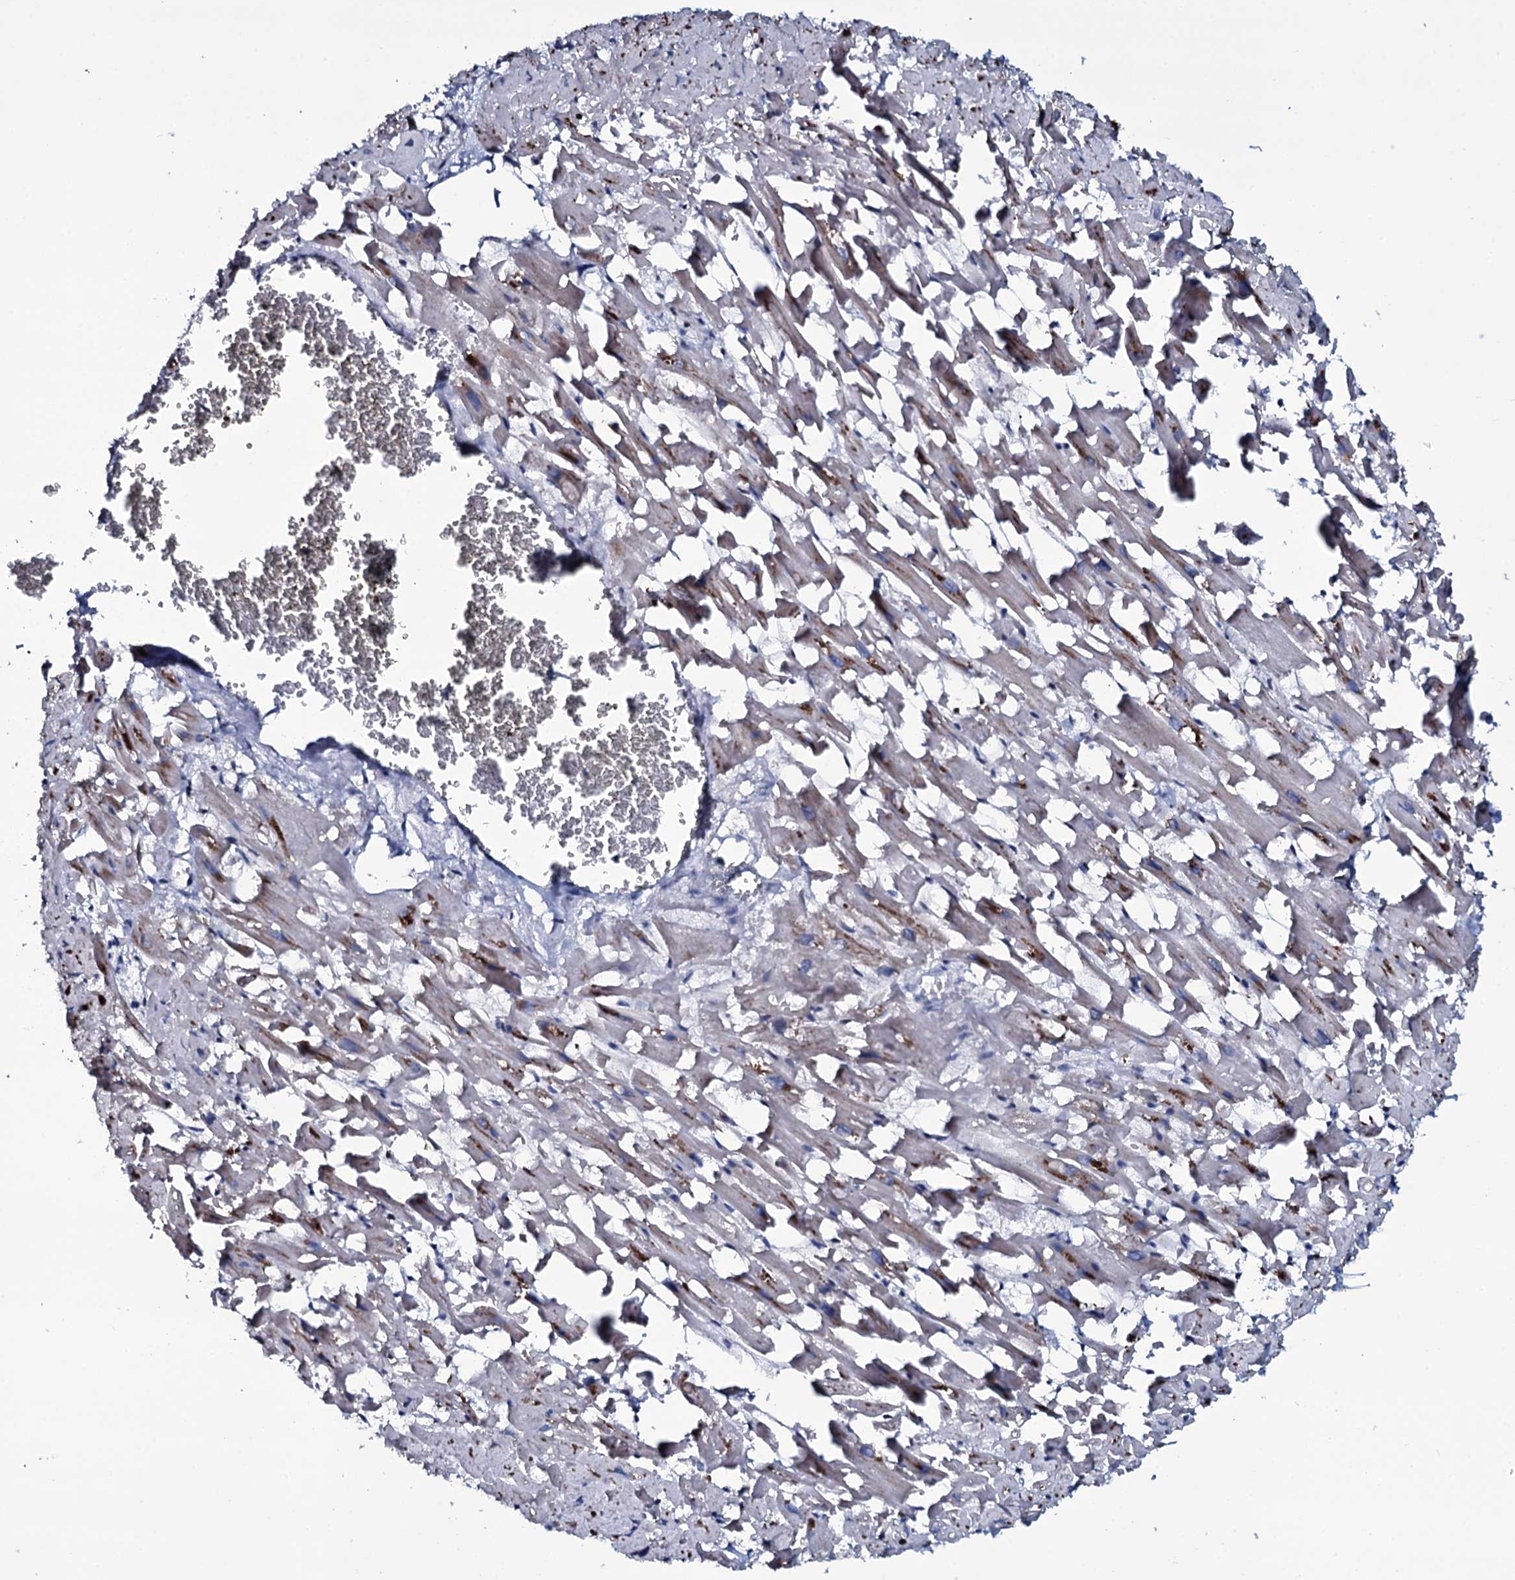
{"staining": {"intensity": "moderate", "quantity": "25%-75%", "location": "nuclear"}, "tissue": "heart muscle", "cell_type": "Cardiomyocytes", "image_type": "normal", "snomed": [{"axis": "morphology", "description": "Normal tissue, NOS"}, {"axis": "topography", "description": "Heart"}], "caption": "Moderate nuclear positivity is present in about 25%-75% of cardiomyocytes in benign heart muscle. (DAB (3,3'-diaminobenzidine) = brown stain, brightfield microscopy at high magnification).", "gene": "ZMIZ2", "patient": {"sex": "female", "age": 64}}